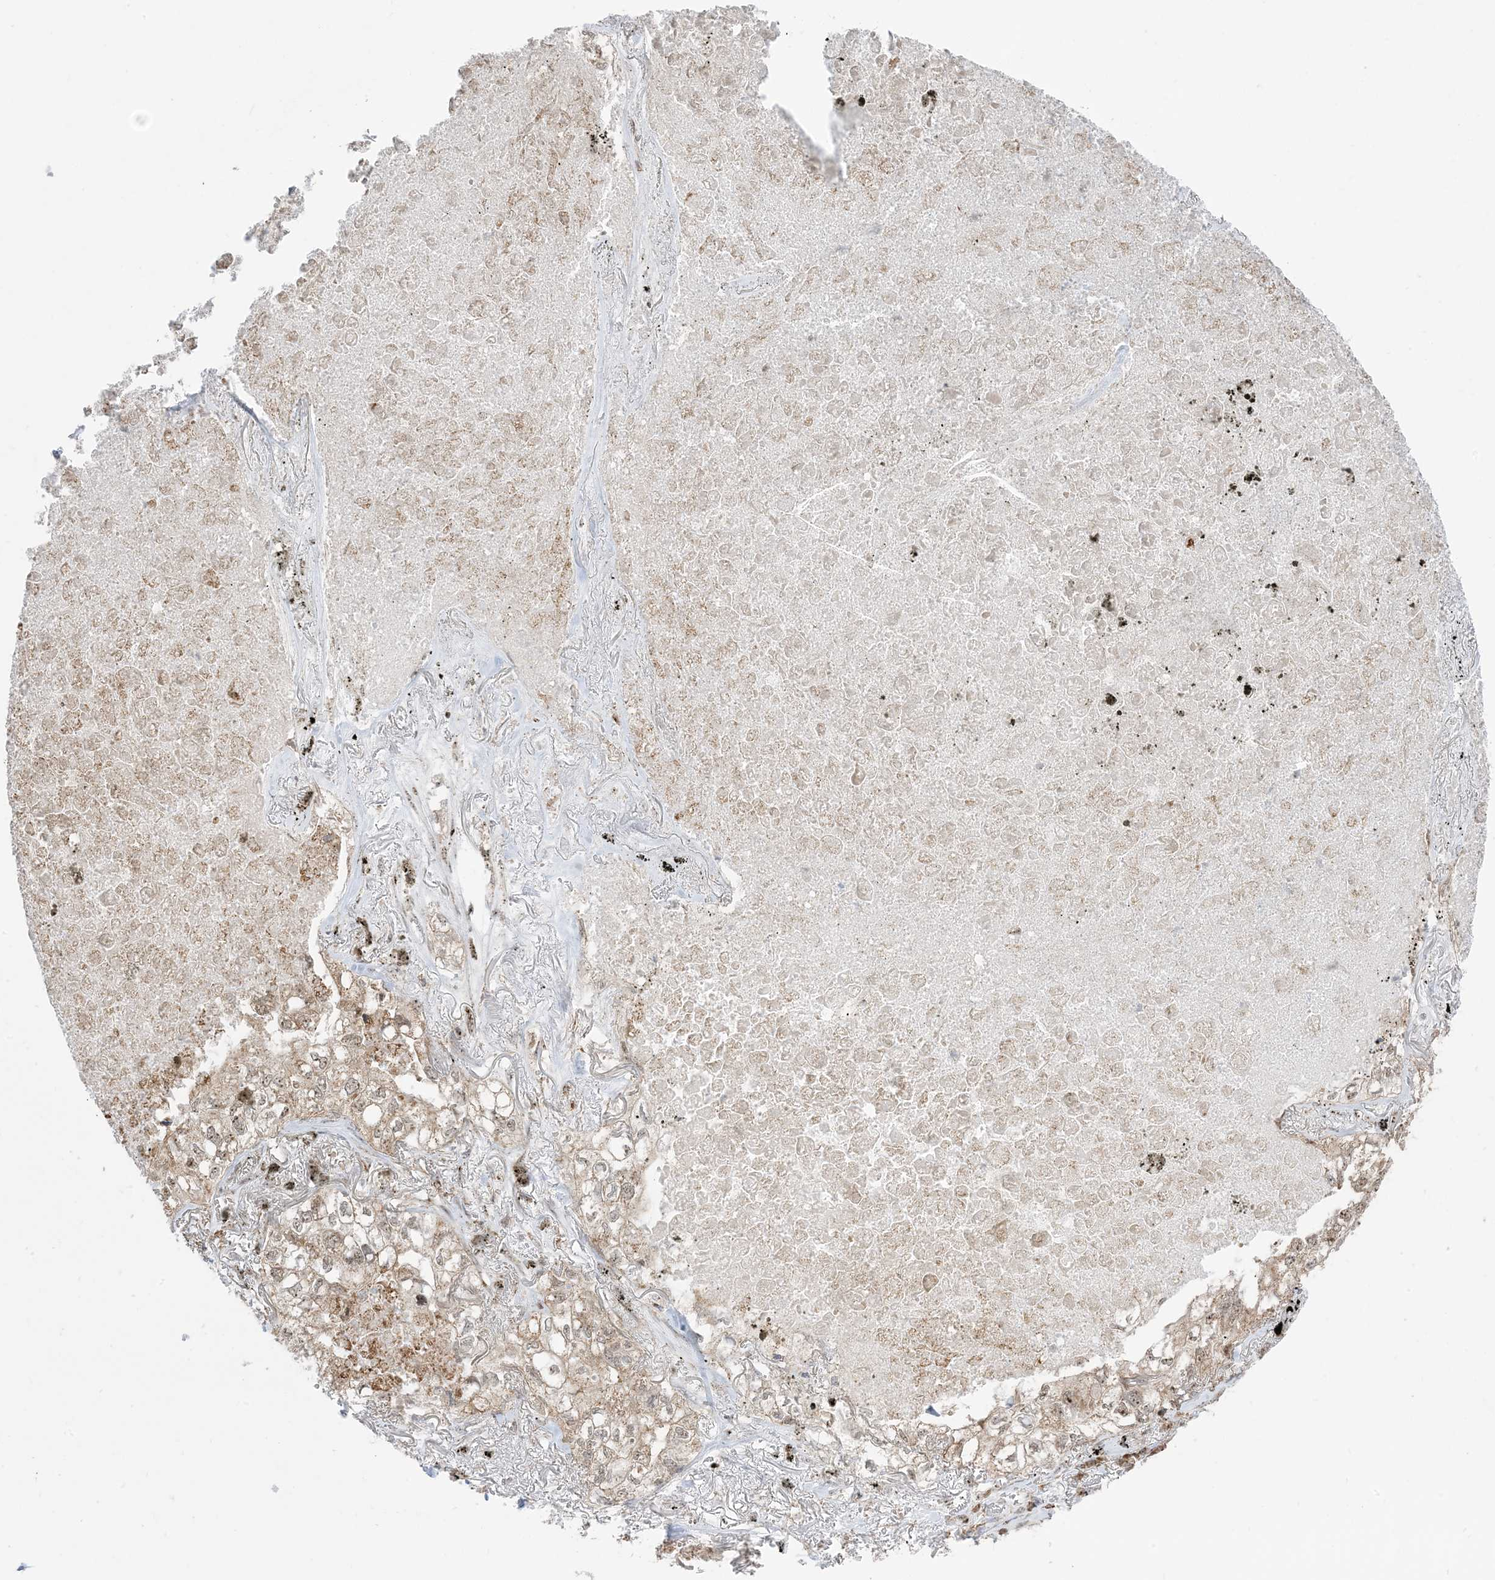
{"staining": {"intensity": "weak", "quantity": ">75%", "location": "cytoplasmic/membranous,nuclear"}, "tissue": "lung cancer", "cell_type": "Tumor cells", "image_type": "cancer", "snomed": [{"axis": "morphology", "description": "Adenocarcinoma, NOS"}, {"axis": "topography", "description": "Lung"}], "caption": "A histopathology image of human adenocarcinoma (lung) stained for a protein exhibits weak cytoplasmic/membranous and nuclear brown staining in tumor cells. (DAB IHC, brown staining for protein, blue staining for nuclei).", "gene": "MAPKBP1", "patient": {"sex": "male", "age": 65}}